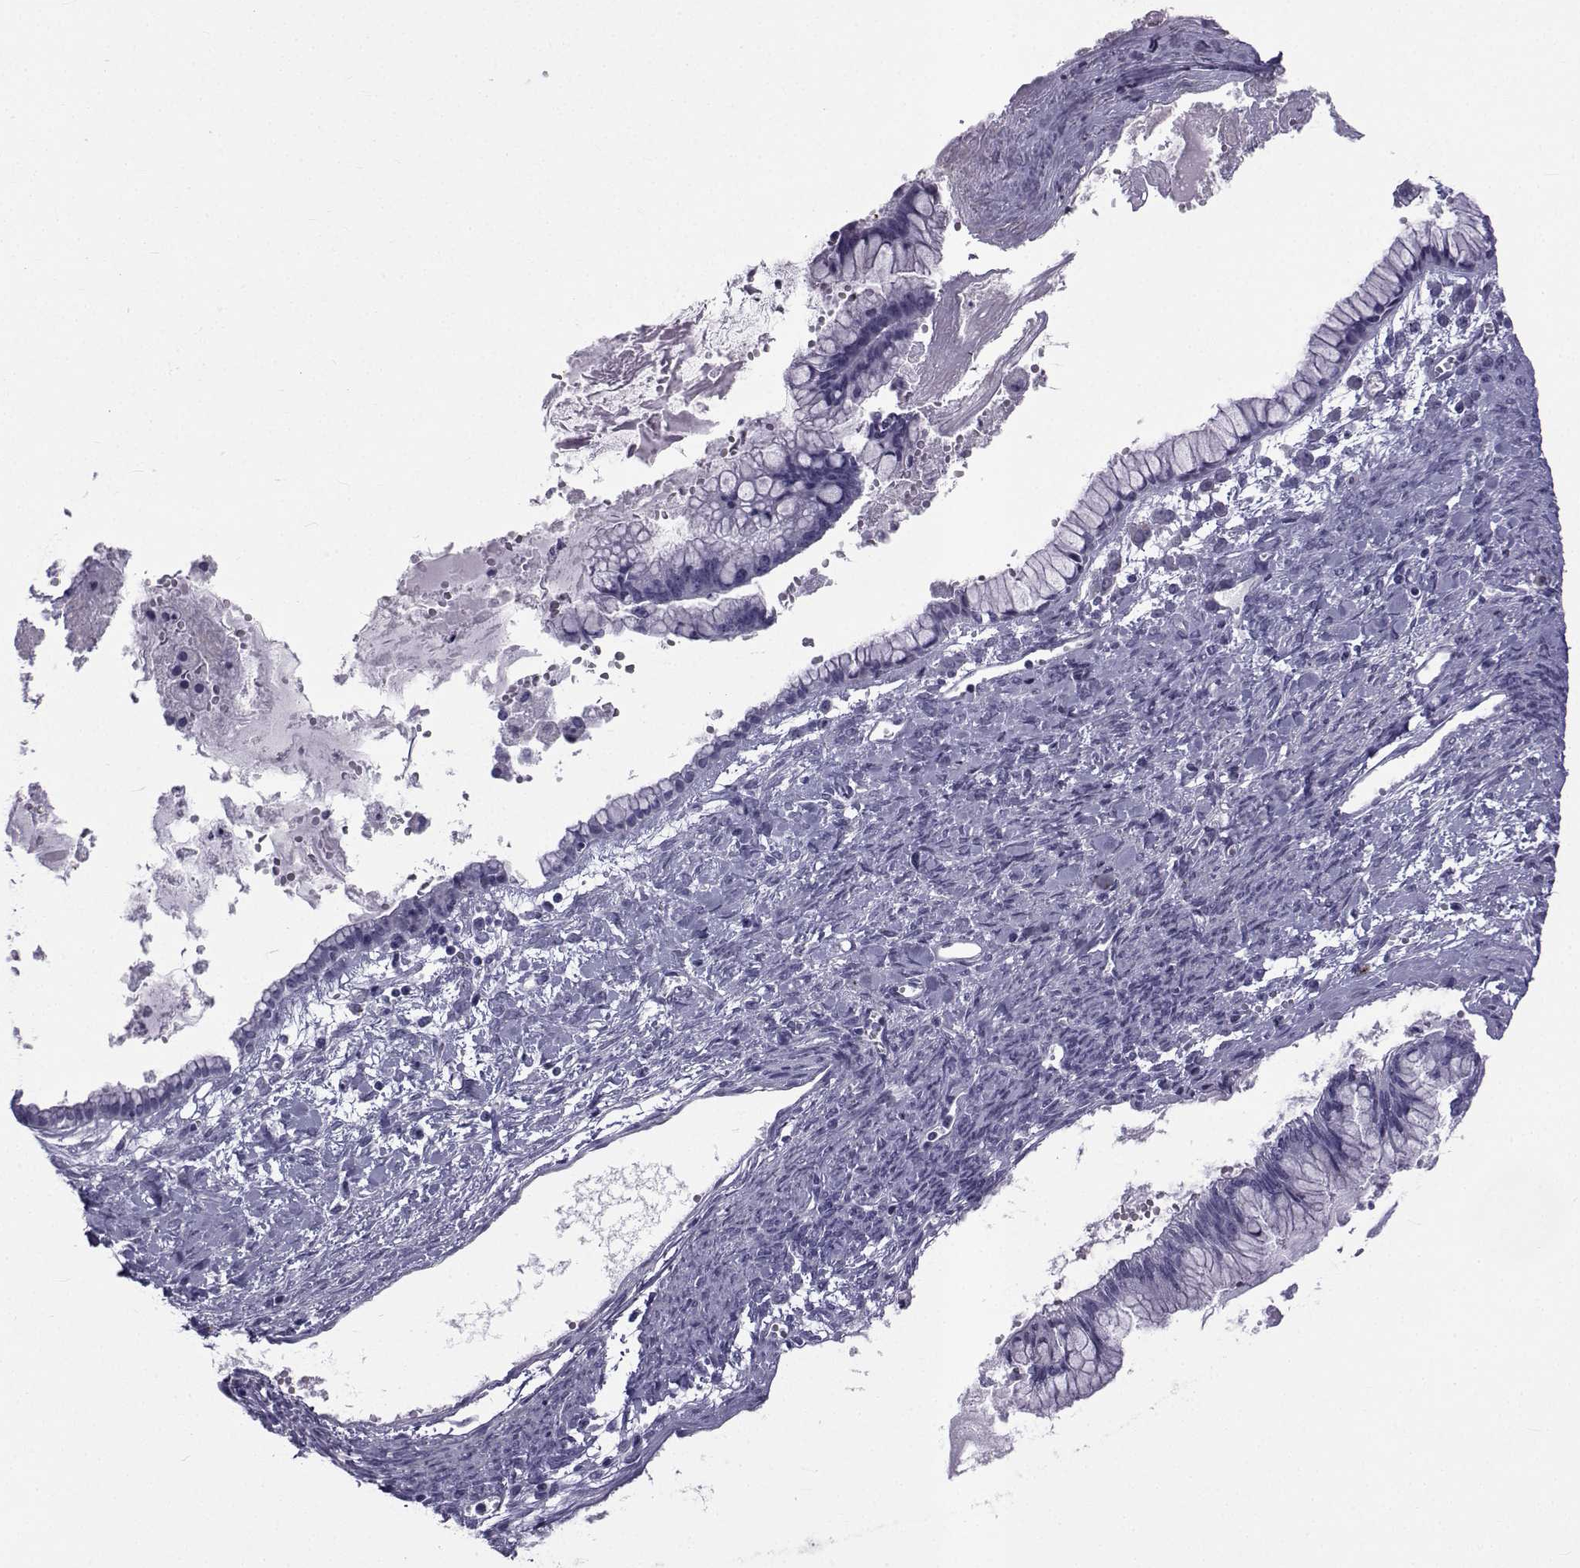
{"staining": {"intensity": "negative", "quantity": "none", "location": "none"}, "tissue": "ovarian cancer", "cell_type": "Tumor cells", "image_type": "cancer", "snomed": [{"axis": "morphology", "description": "Cystadenocarcinoma, mucinous, NOS"}, {"axis": "topography", "description": "Ovary"}], "caption": "A high-resolution micrograph shows immunohistochemistry (IHC) staining of ovarian cancer (mucinous cystadenocarcinoma), which exhibits no significant staining in tumor cells. (DAB immunohistochemistry visualized using brightfield microscopy, high magnification).", "gene": "SPANXD", "patient": {"sex": "female", "age": 67}}